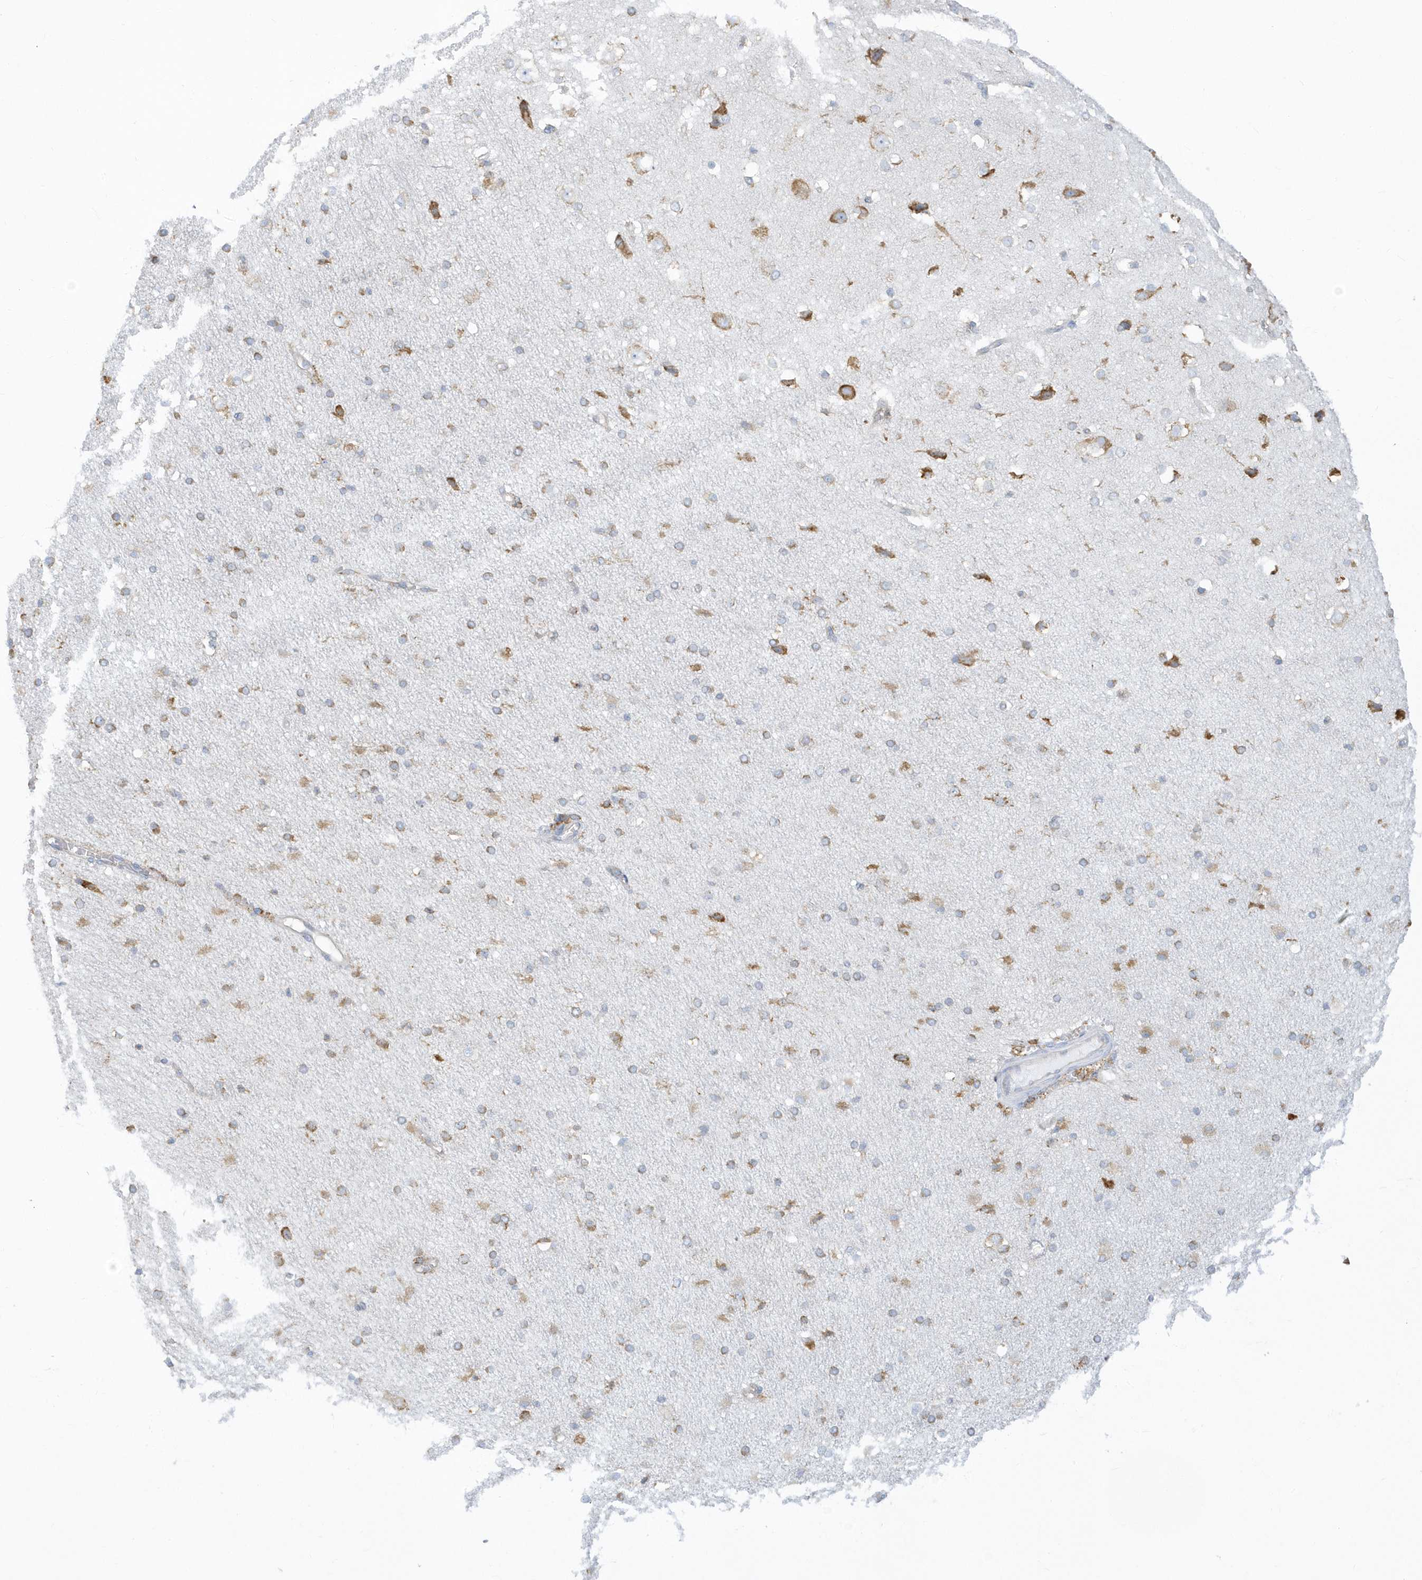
{"staining": {"intensity": "negative", "quantity": "none", "location": "none"}, "tissue": "cerebral cortex", "cell_type": "Endothelial cells", "image_type": "normal", "snomed": [{"axis": "morphology", "description": "Normal tissue, NOS"}, {"axis": "morphology", "description": "Developmental malformation"}, {"axis": "topography", "description": "Cerebral cortex"}], "caption": "A photomicrograph of cerebral cortex stained for a protein displays no brown staining in endothelial cells. Nuclei are stained in blue.", "gene": "PDIA6", "patient": {"sex": "female", "age": 30}}